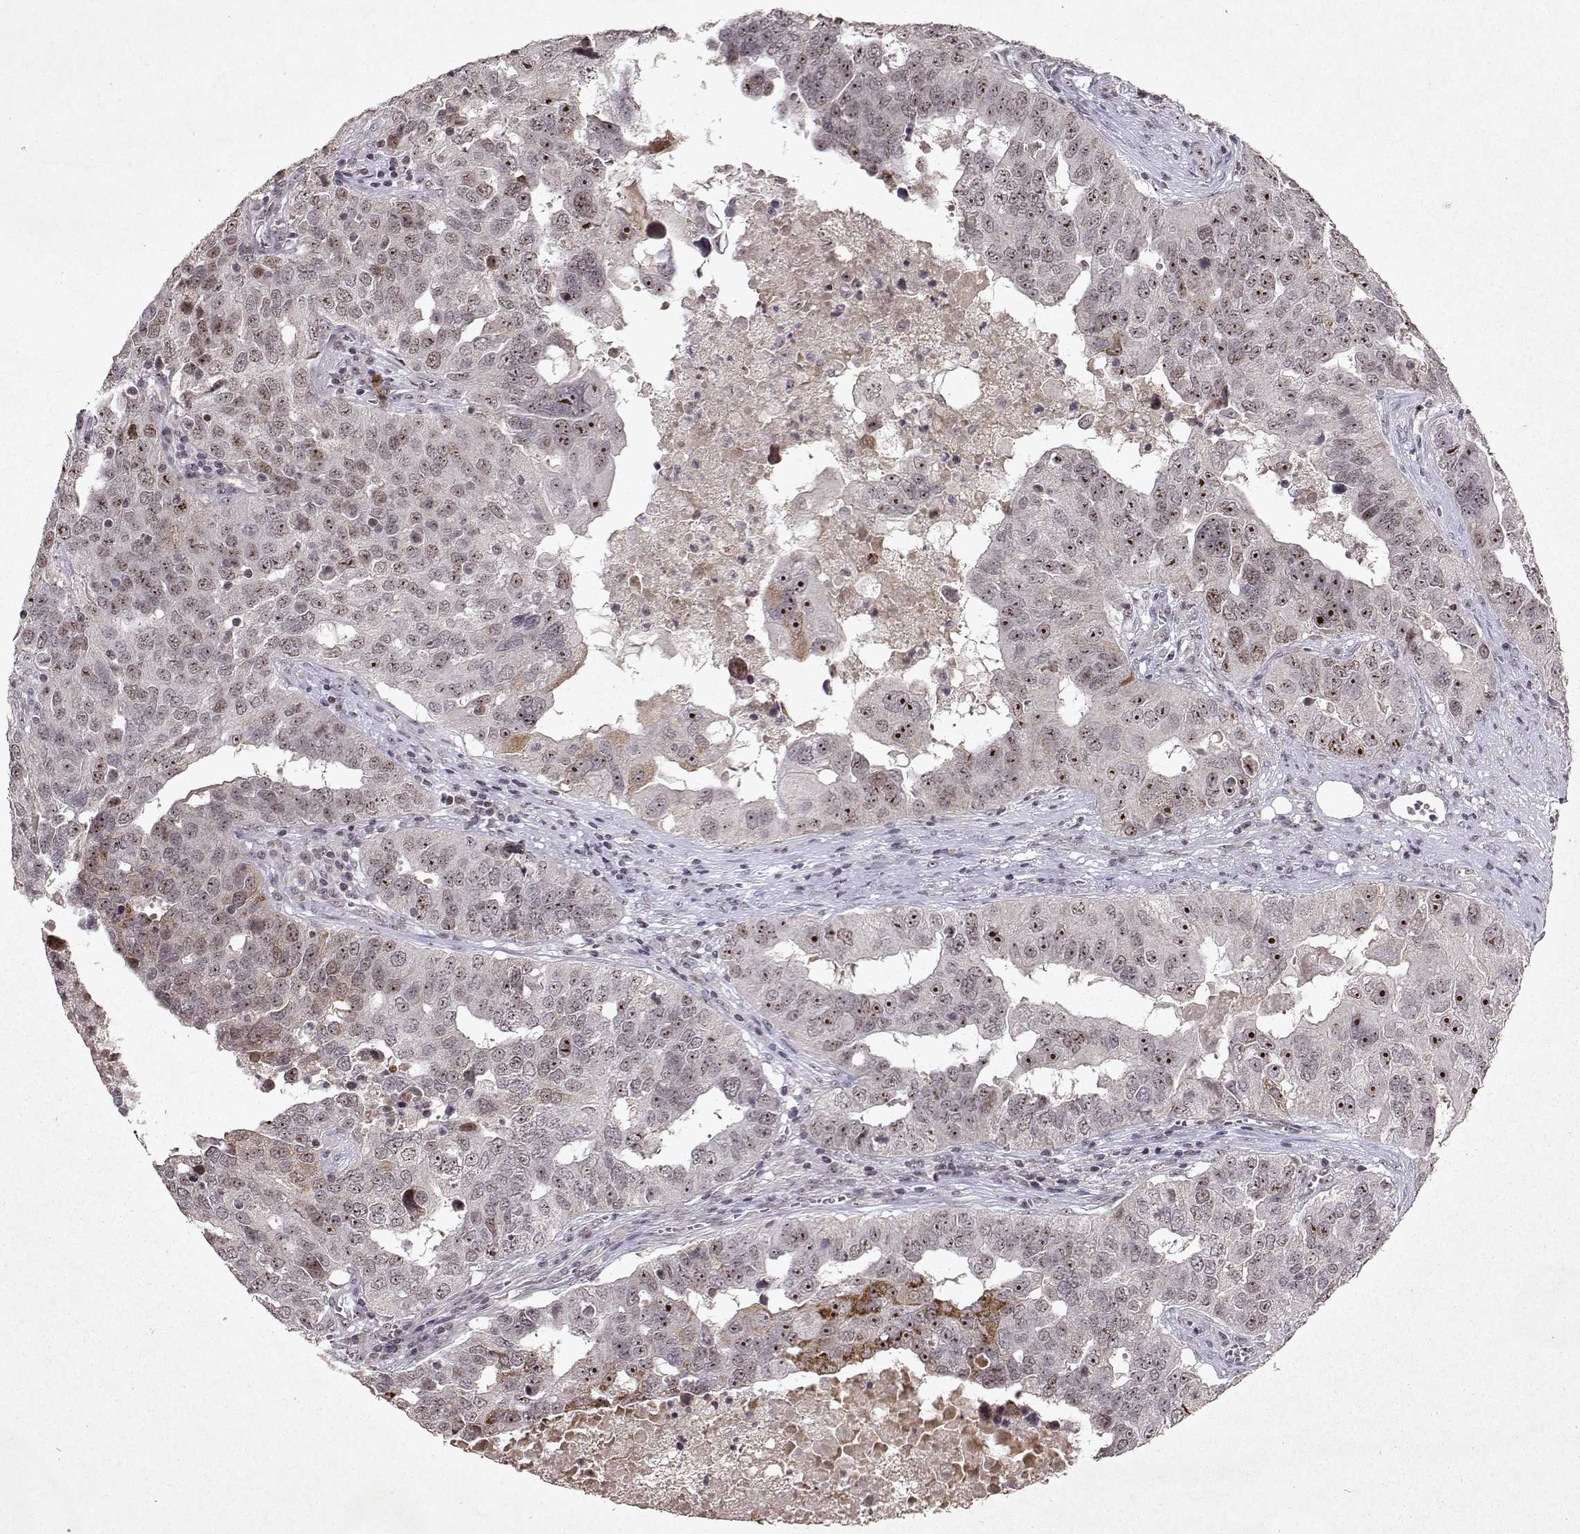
{"staining": {"intensity": "moderate", "quantity": "<25%", "location": "nuclear"}, "tissue": "ovarian cancer", "cell_type": "Tumor cells", "image_type": "cancer", "snomed": [{"axis": "morphology", "description": "Carcinoma, endometroid"}, {"axis": "topography", "description": "Soft tissue"}, {"axis": "topography", "description": "Ovary"}], "caption": "Moderate nuclear protein staining is seen in about <25% of tumor cells in ovarian cancer (endometroid carcinoma).", "gene": "DDX56", "patient": {"sex": "female", "age": 52}}